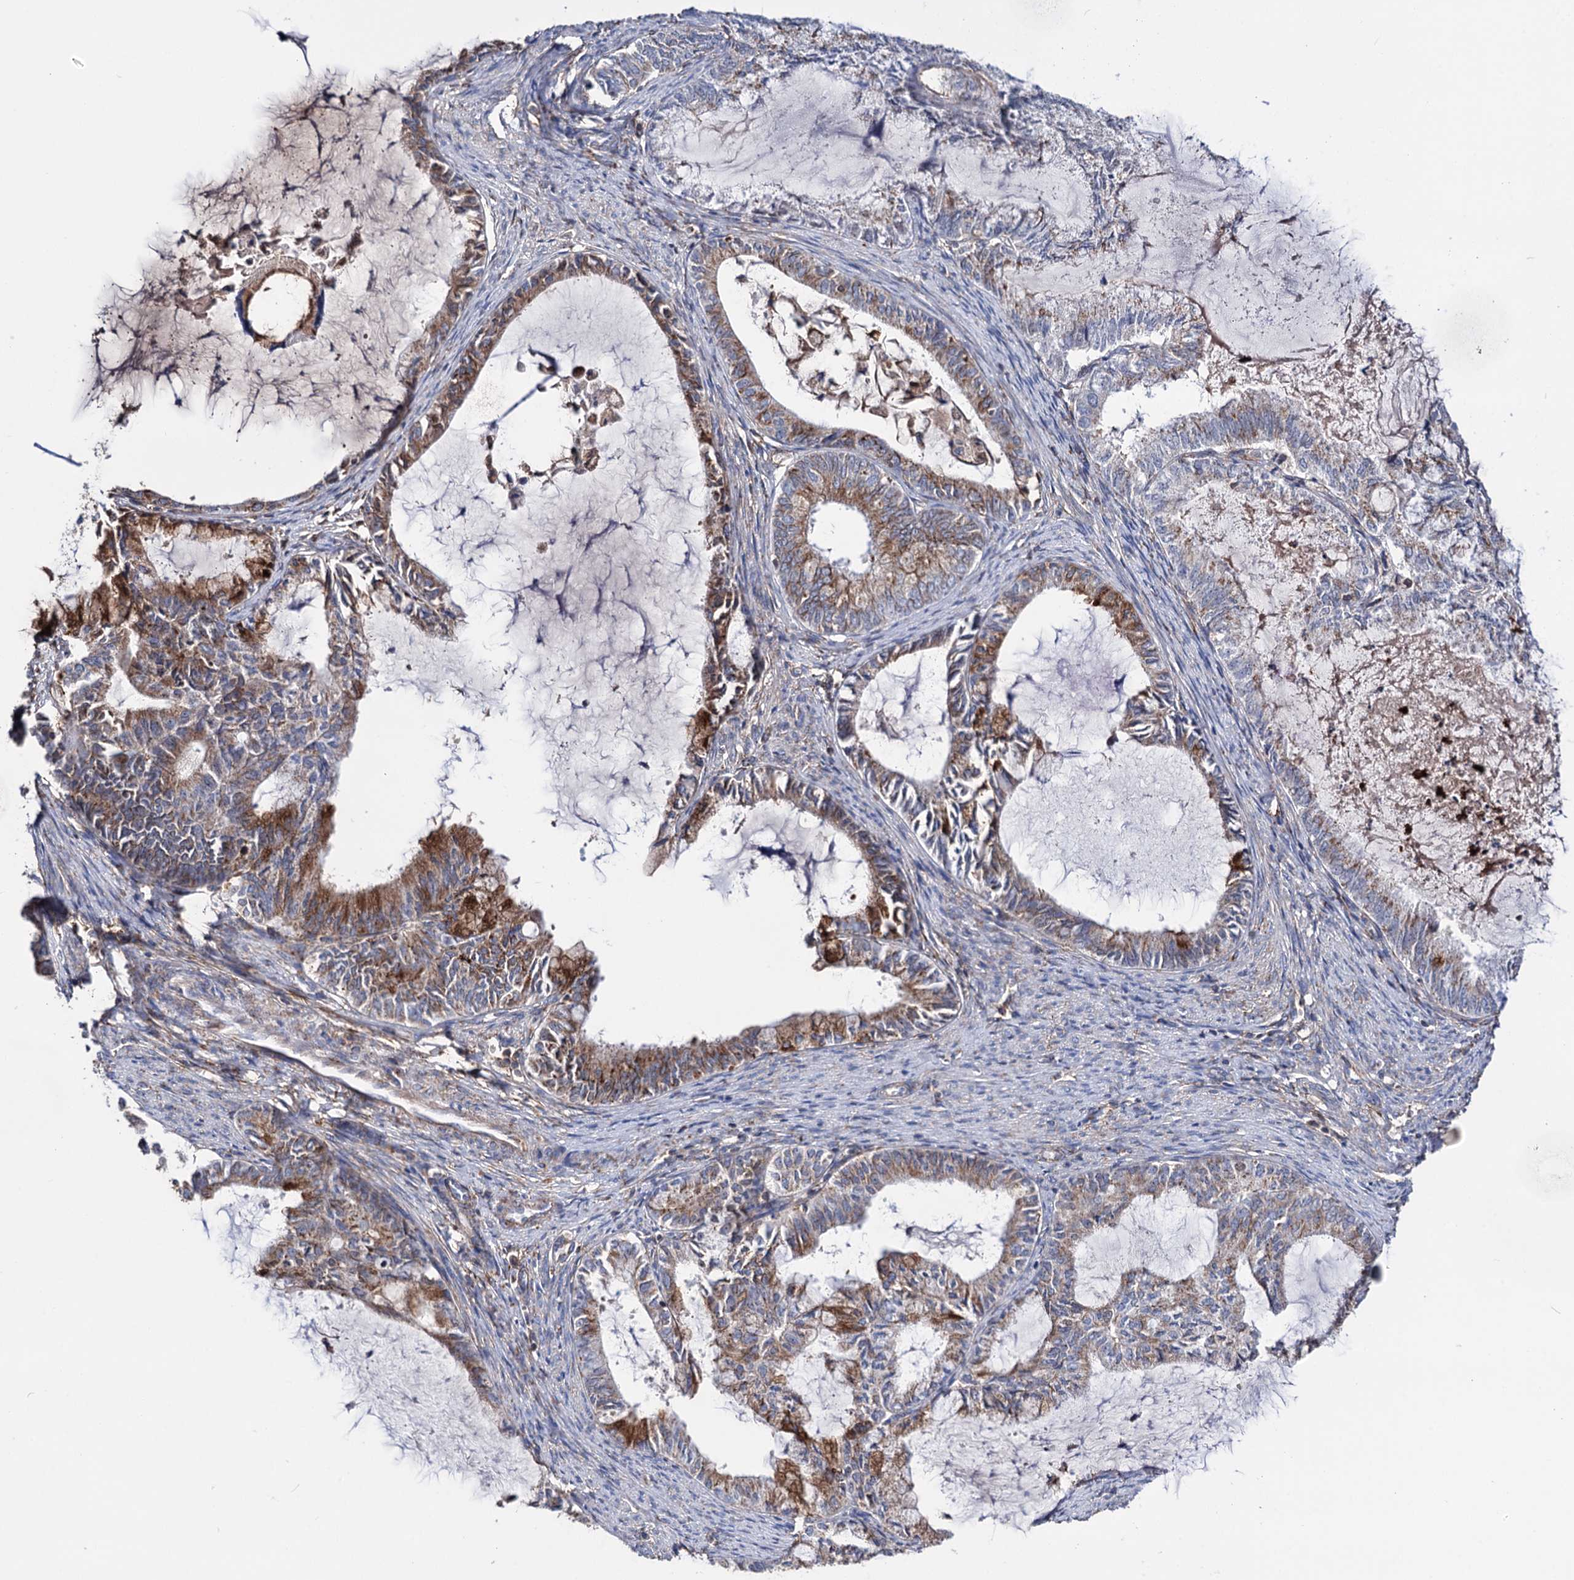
{"staining": {"intensity": "moderate", "quantity": "25%-75%", "location": "cytoplasmic/membranous"}, "tissue": "endometrial cancer", "cell_type": "Tumor cells", "image_type": "cancer", "snomed": [{"axis": "morphology", "description": "Adenocarcinoma, NOS"}, {"axis": "topography", "description": "Endometrium"}], "caption": "Protein staining of endometrial cancer tissue displays moderate cytoplasmic/membranous positivity in approximately 25%-75% of tumor cells.", "gene": "DEF6", "patient": {"sex": "female", "age": 86}}